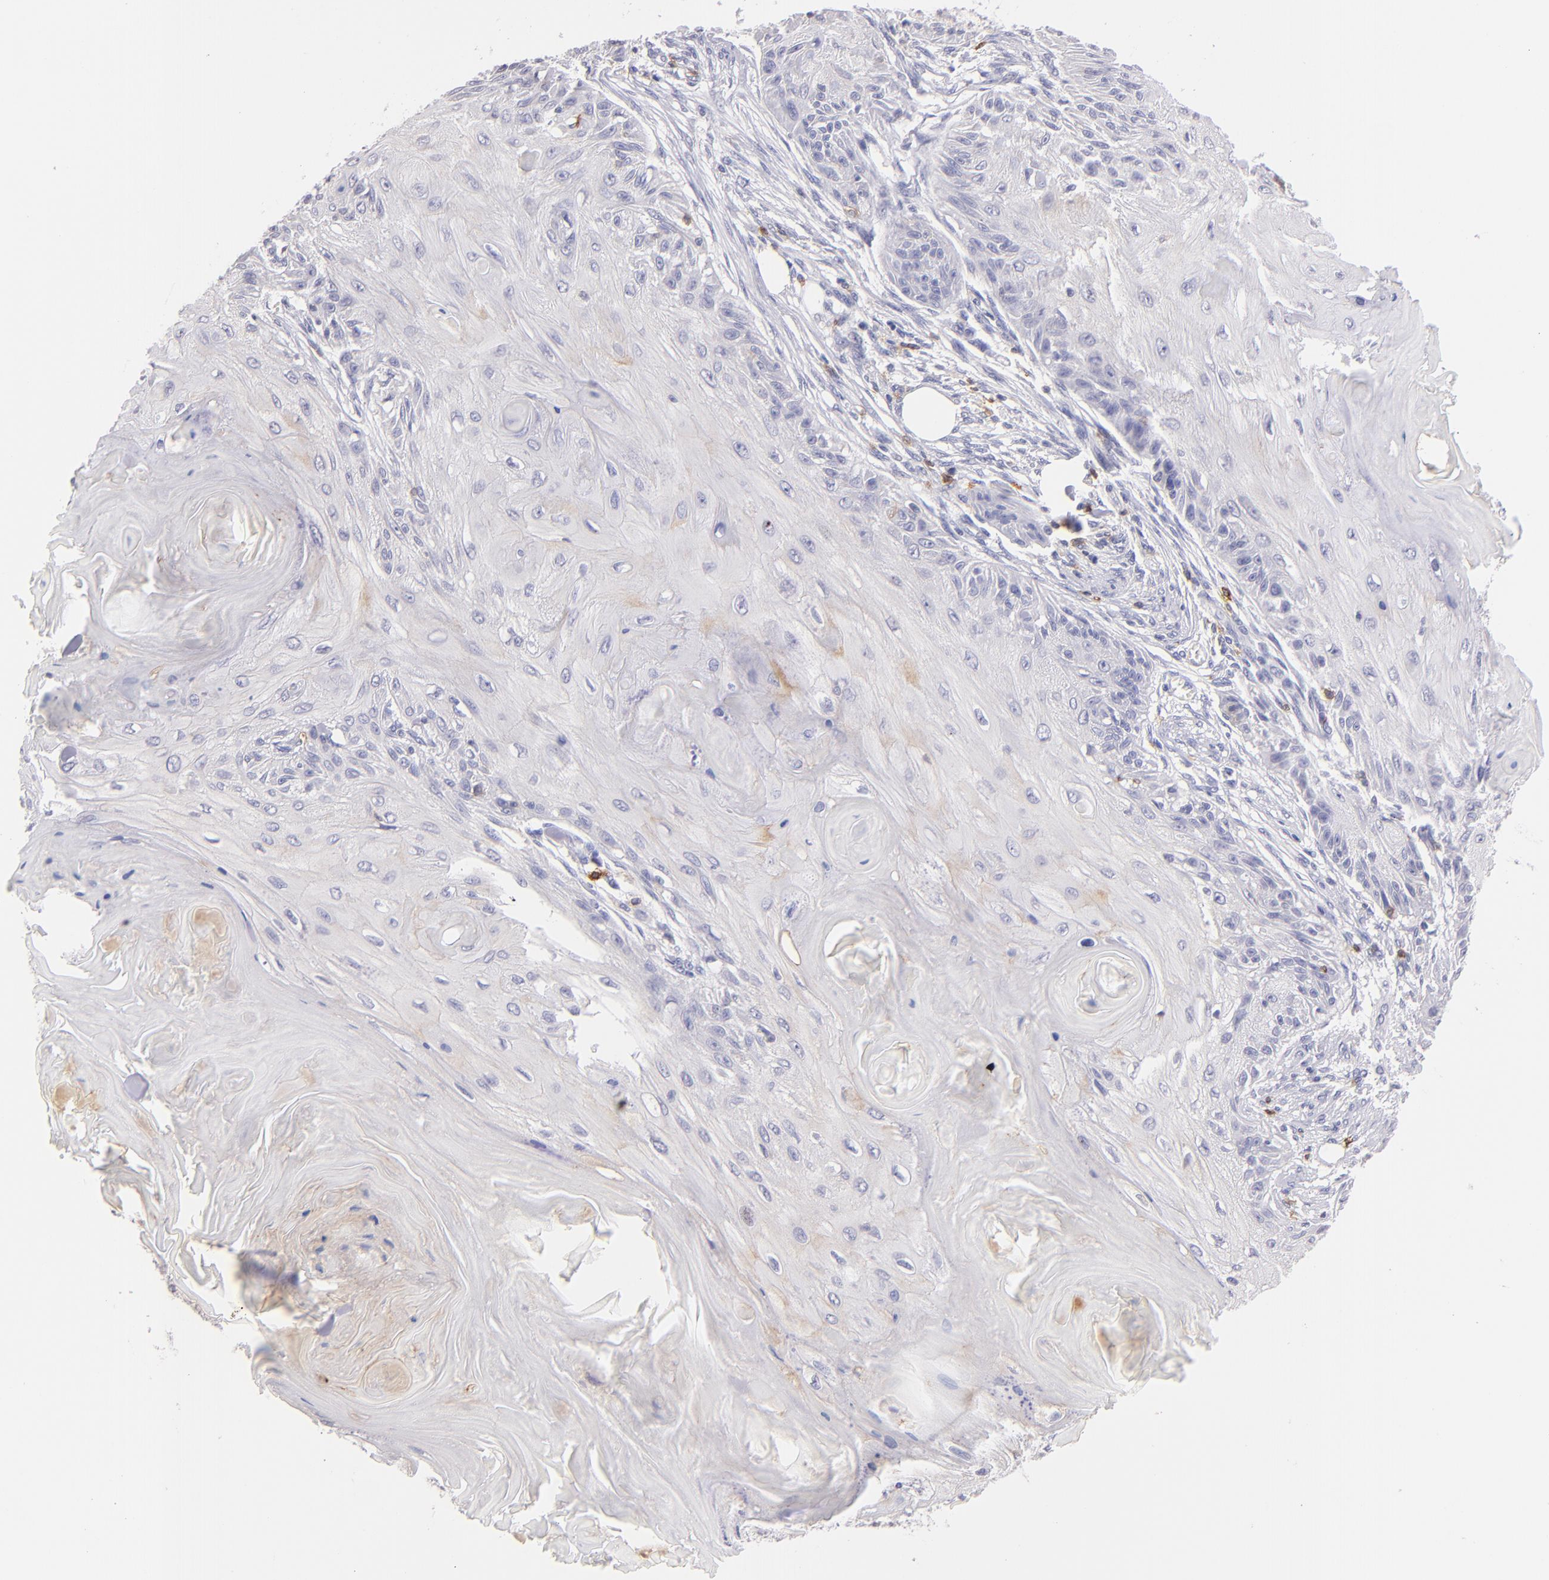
{"staining": {"intensity": "negative", "quantity": "none", "location": "none"}, "tissue": "skin cancer", "cell_type": "Tumor cells", "image_type": "cancer", "snomed": [{"axis": "morphology", "description": "Squamous cell carcinoma, NOS"}, {"axis": "topography", "description": "Skin"}], "caption": "An immunohistochemistry (IHC) photomicrograph of skin cancer is shown. There is no staining in tumor cells of skin cancer.", "gene": "IL2RA", "patient": {"sex": "female", "age": 88}}